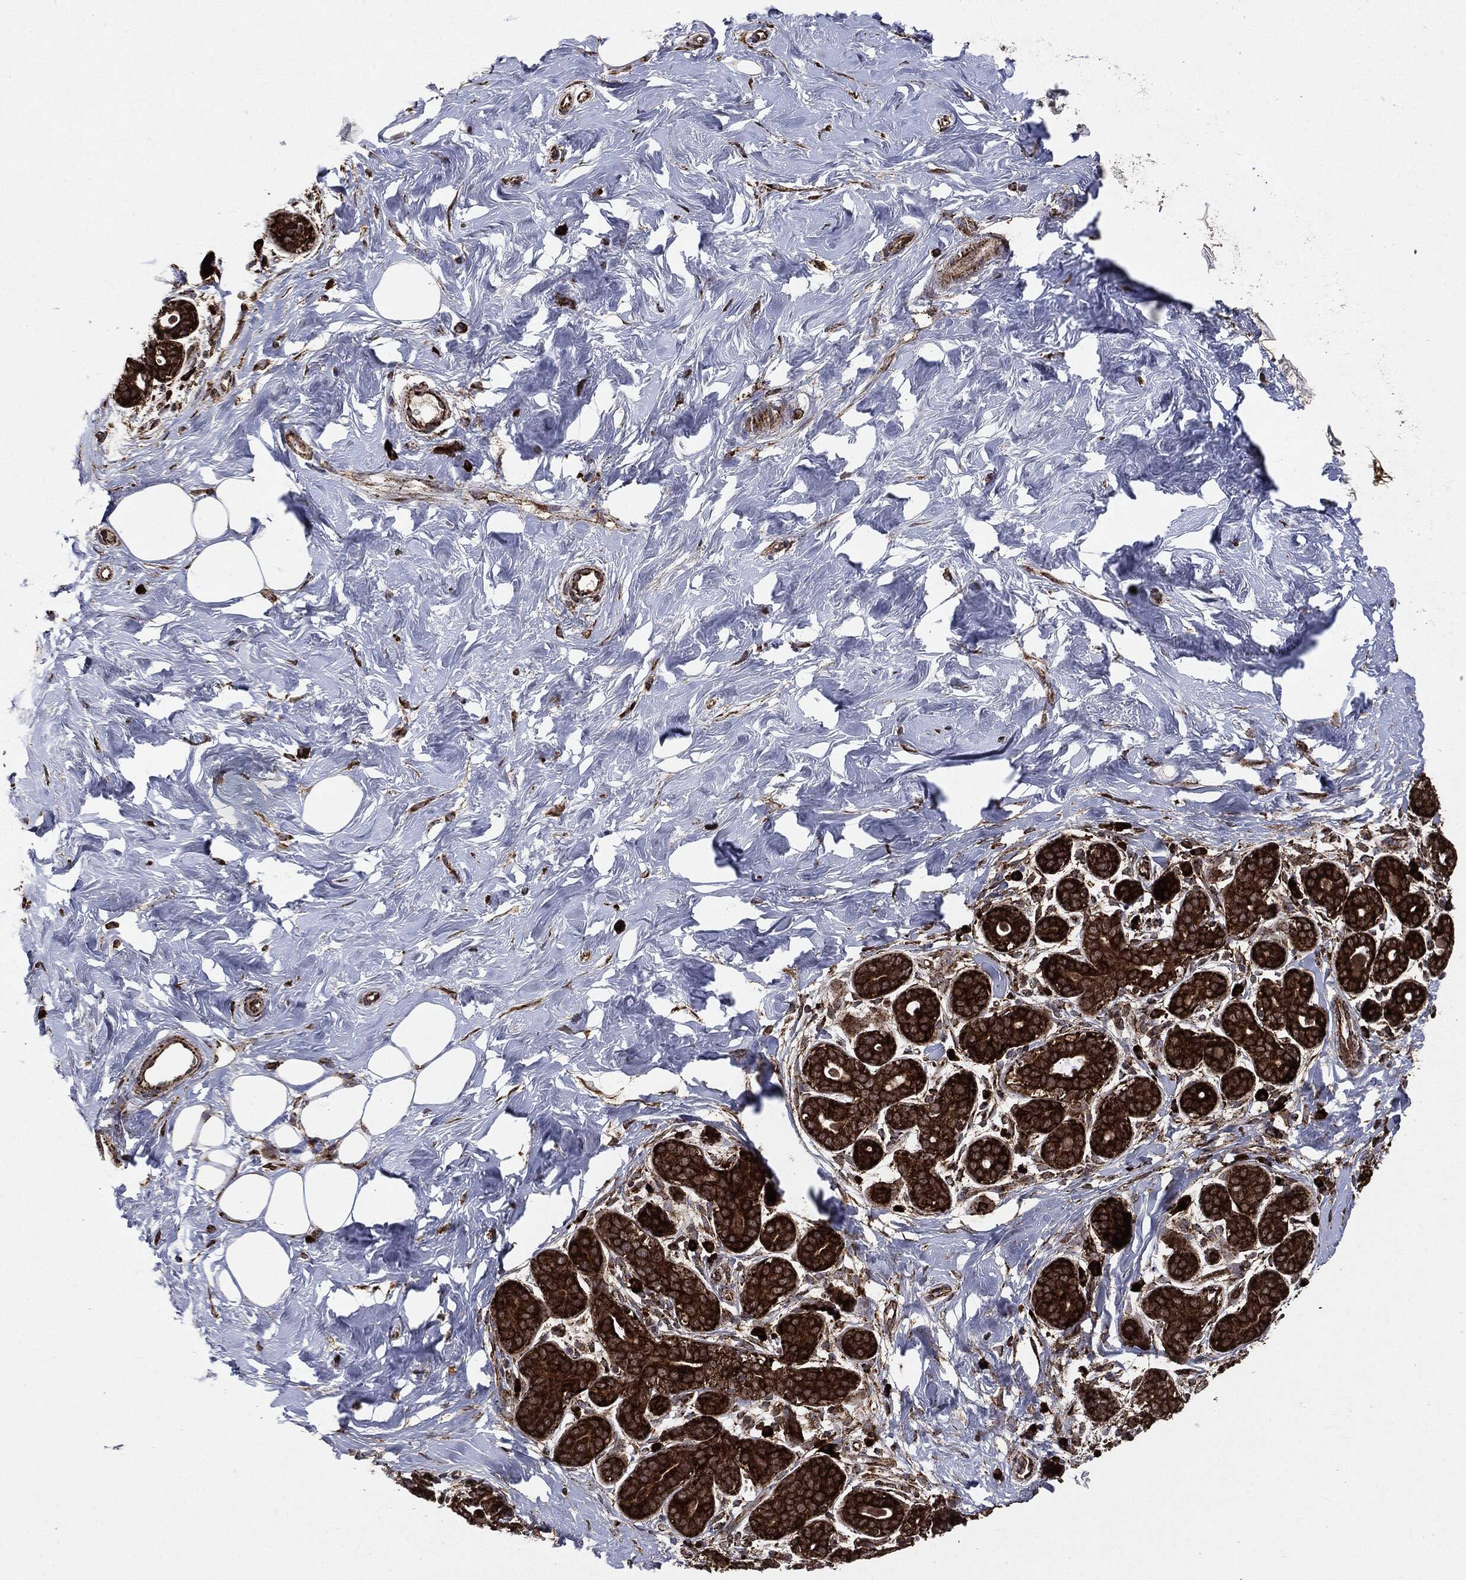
{"staining": {"intensity": "strong", "quantity": ">75%", "location": "cytoplasmic/membranous"}, "tissue": "breast", "cell_type": "Glandular cells", "image_type": "normal", "snomed": [{"axis": "morphology", "description": "Normal tissue, NOS"}, {"axis": "topography", "description": "Breast"}], "caption": "Breast was stained to show a protein in brown. There is high levels of strong cytoplasmic/membranous positivity in approximately >75% of glandular cells.", "gene": "MAP2K1", "patient": {"sex": "female", "age": 43}}